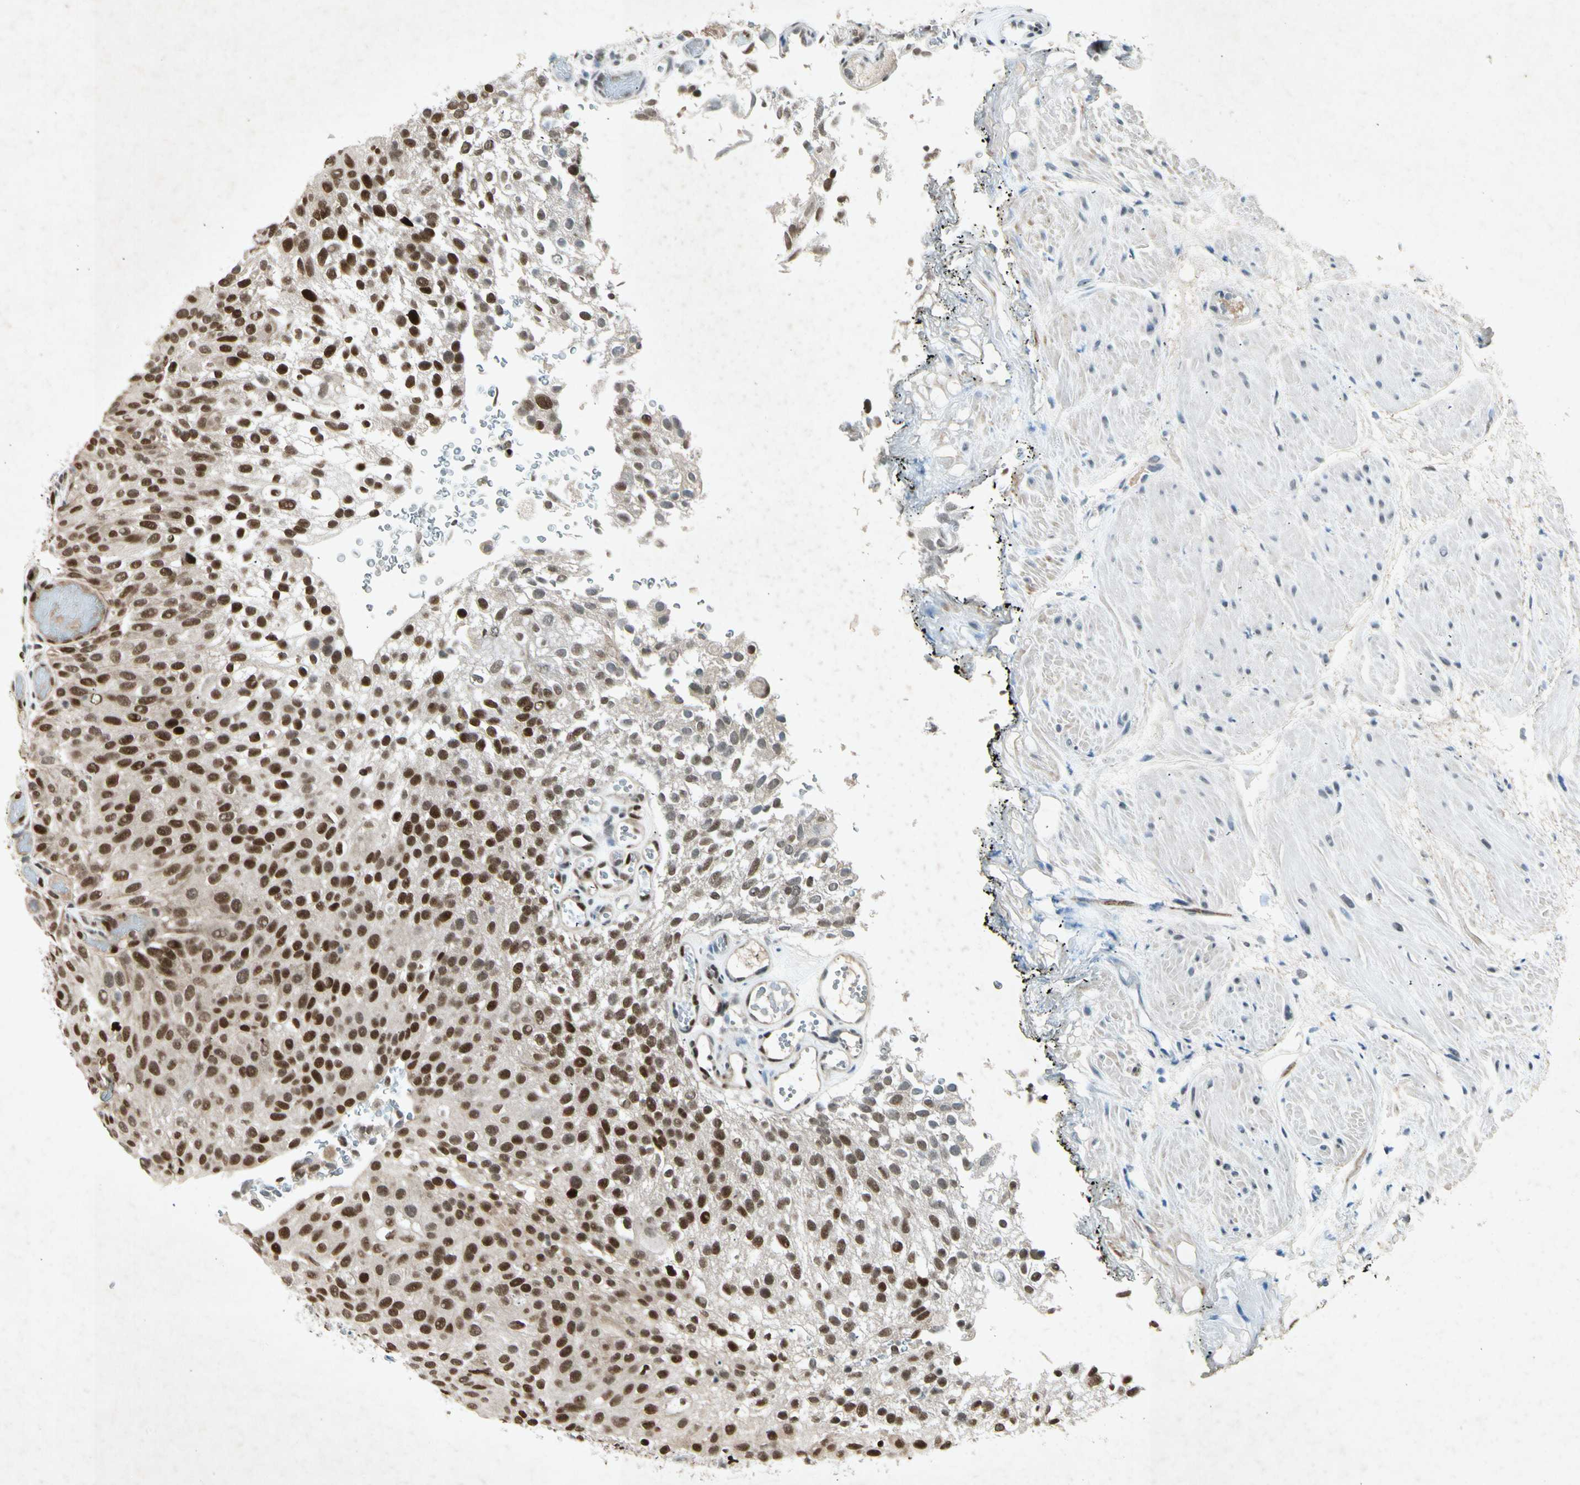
{"staining": {"intensity": "strong", "quantity": ">75%", "location": "nuclear"}, "tissue": "urothelial cancer", "cell_type": "Tumor cells", "image_type": "cancer", "snomed": [{"axis": "morphology", "description": "Urothelial carcinoma, Low grade"}, {"axis": "topography", "description": "Urinary bladder"}], "caption": "Human low-grade urothelial carcinoma stained with a protein marker exhibits strong staining in tumor cells.", "gene": "RNF43", "patient": {"sex": "male", "age": 78}}